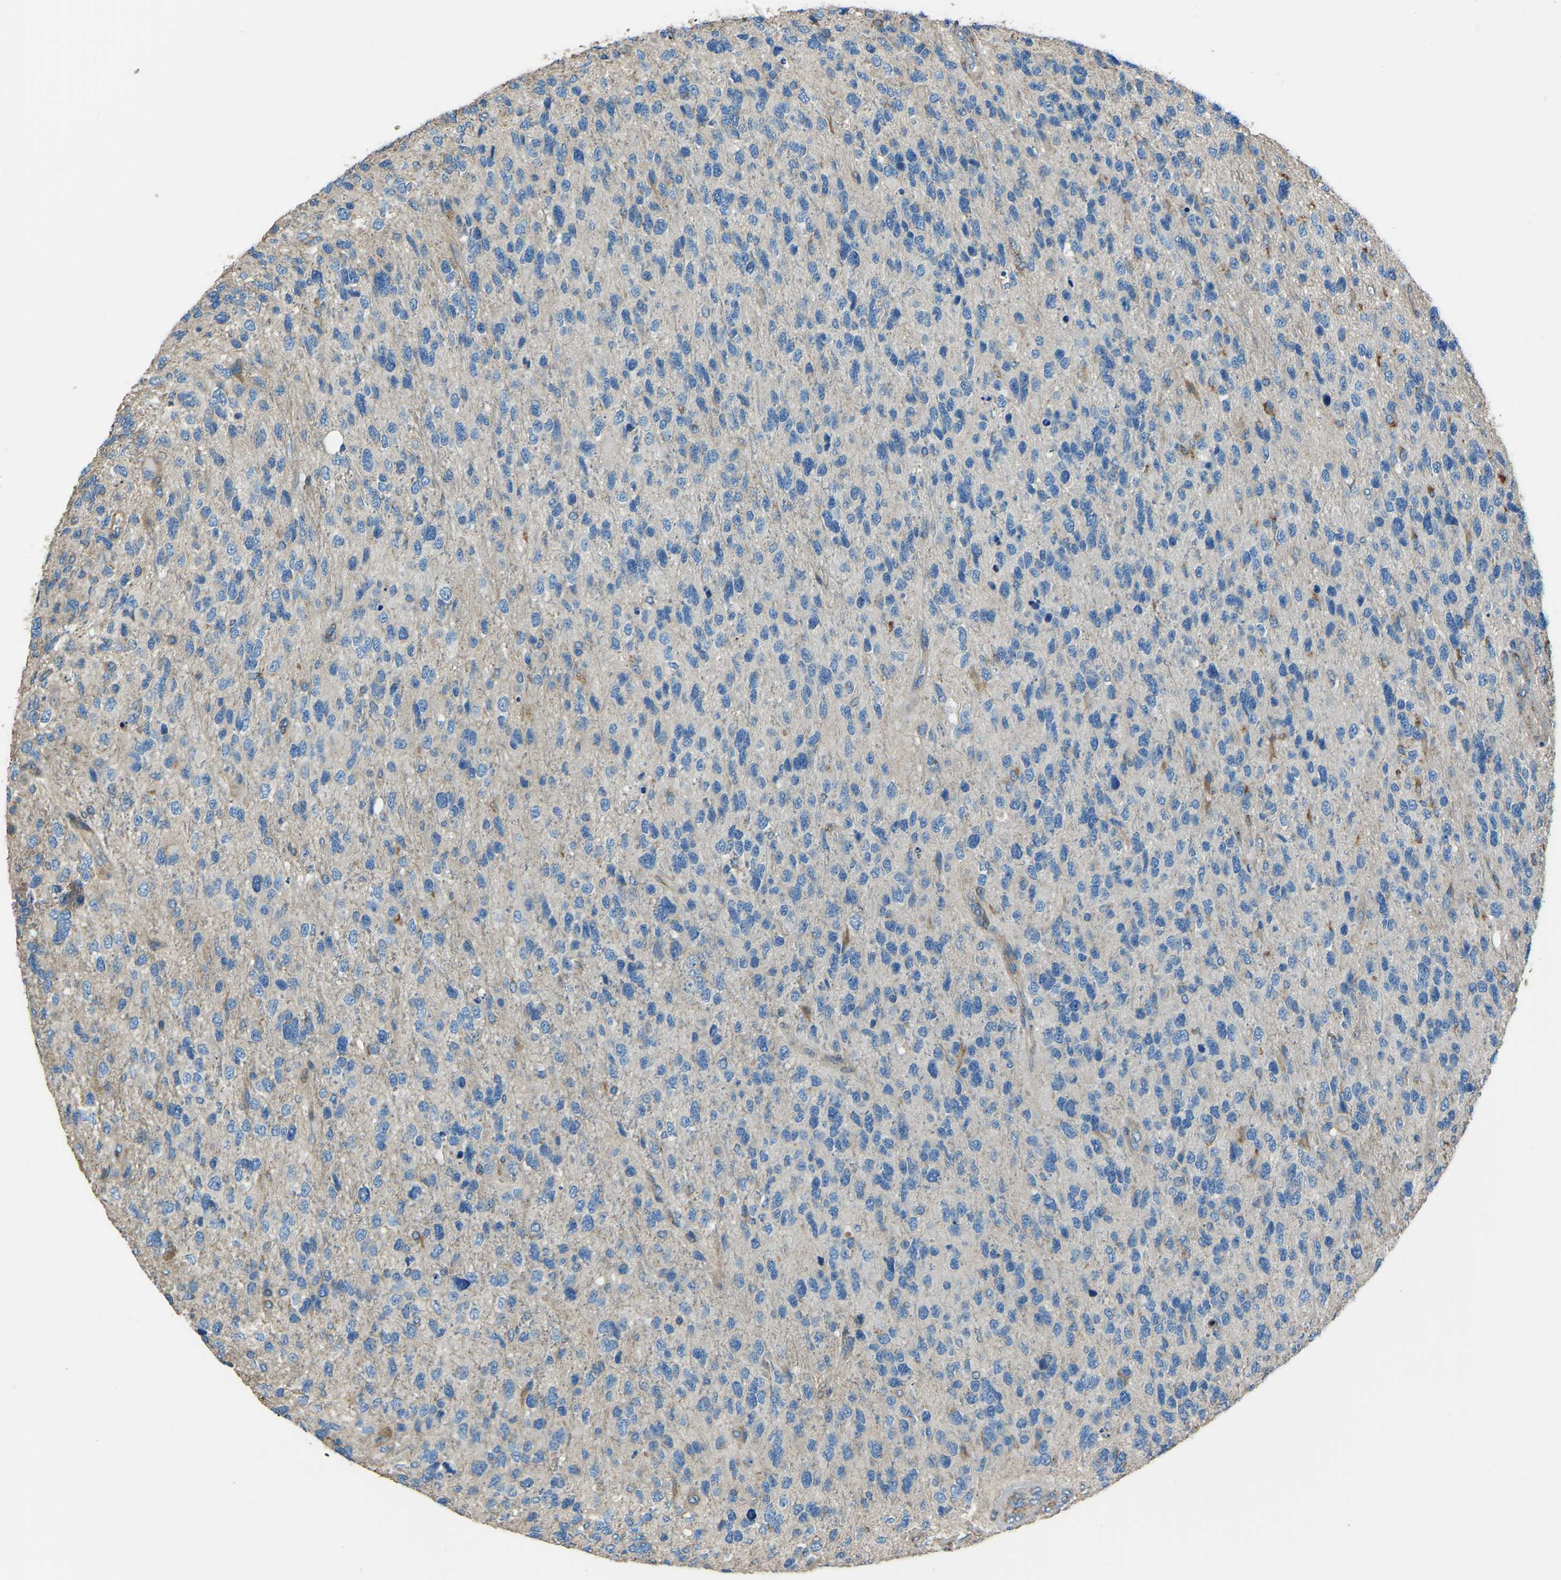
{"staining": {"intensity": "negative", "quantity": "none", "location": "none"}, "tissue": "glioma", "cell_type": "Tumor cells", "image_type": "cancer", "snomed": [{"axis": "morphology", "description": "Glioma, malignant, High grade"}, {"axis": "topography", "description": "Brain"}], "caption": "The image exhibits no staining of tumor cells in malignant glioma (high-grade).", "gene": "COL3A1", "patient": {"sex": "female", "age": 58}}